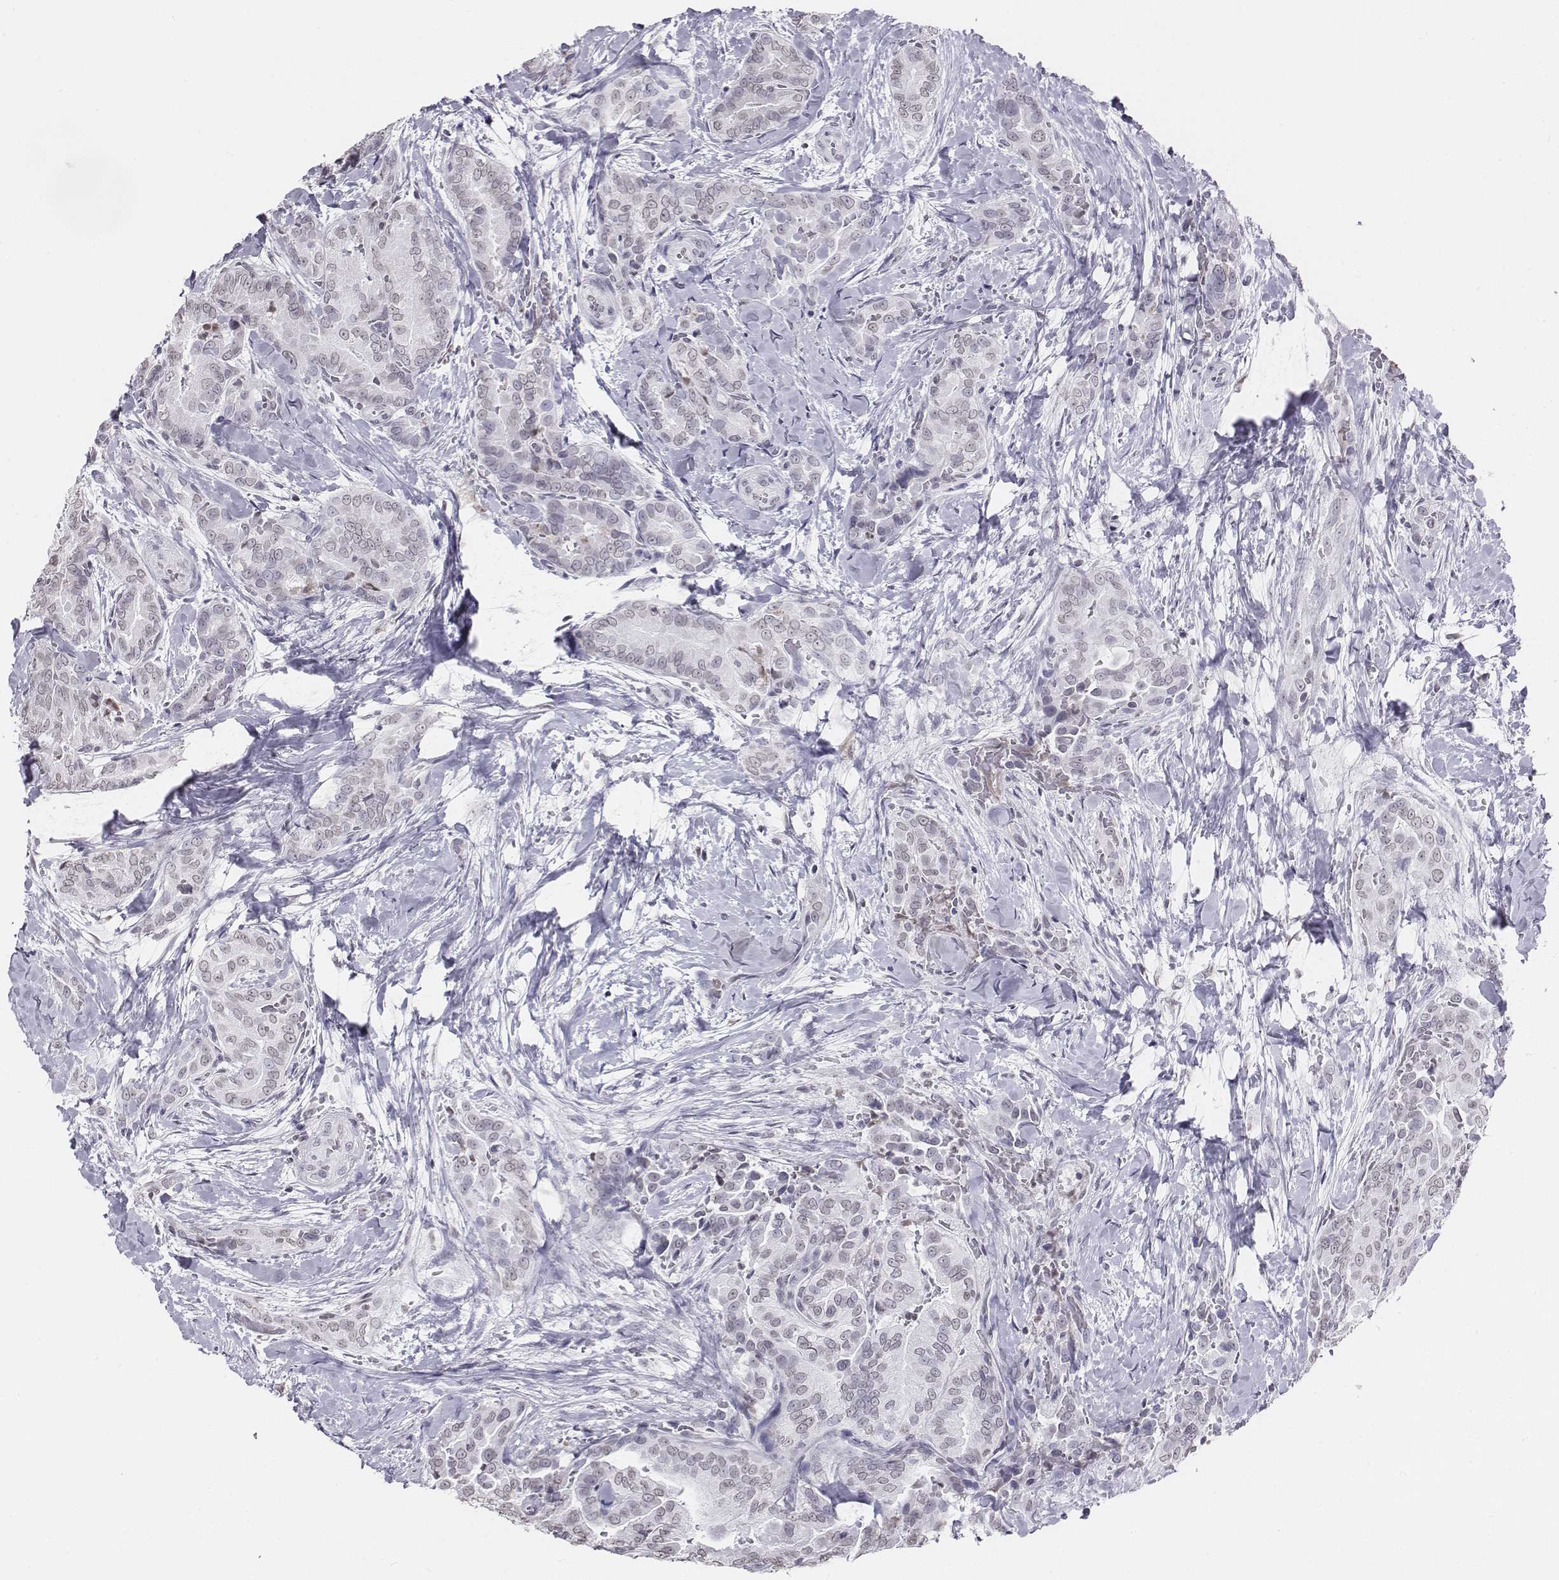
{"staining": {"intensity": "negative", "quantity": "none", "location": "none"}, "tissue": "thyroid cancer", "cell_type": "Tumor cells", "image_type": "cancer", "snomed": [{"axis": "morphology", "description": "Papillary adenocarcinoma, NOS"}, {"axis": "topography", "description": "Thyroid gland"}], "caption": "Thyroid cancer was stained to show a protein in brown. There is no significant expression in tumor cells.", "gene": "BARHL1", "patient": {"sex": "male", "age": 61}}